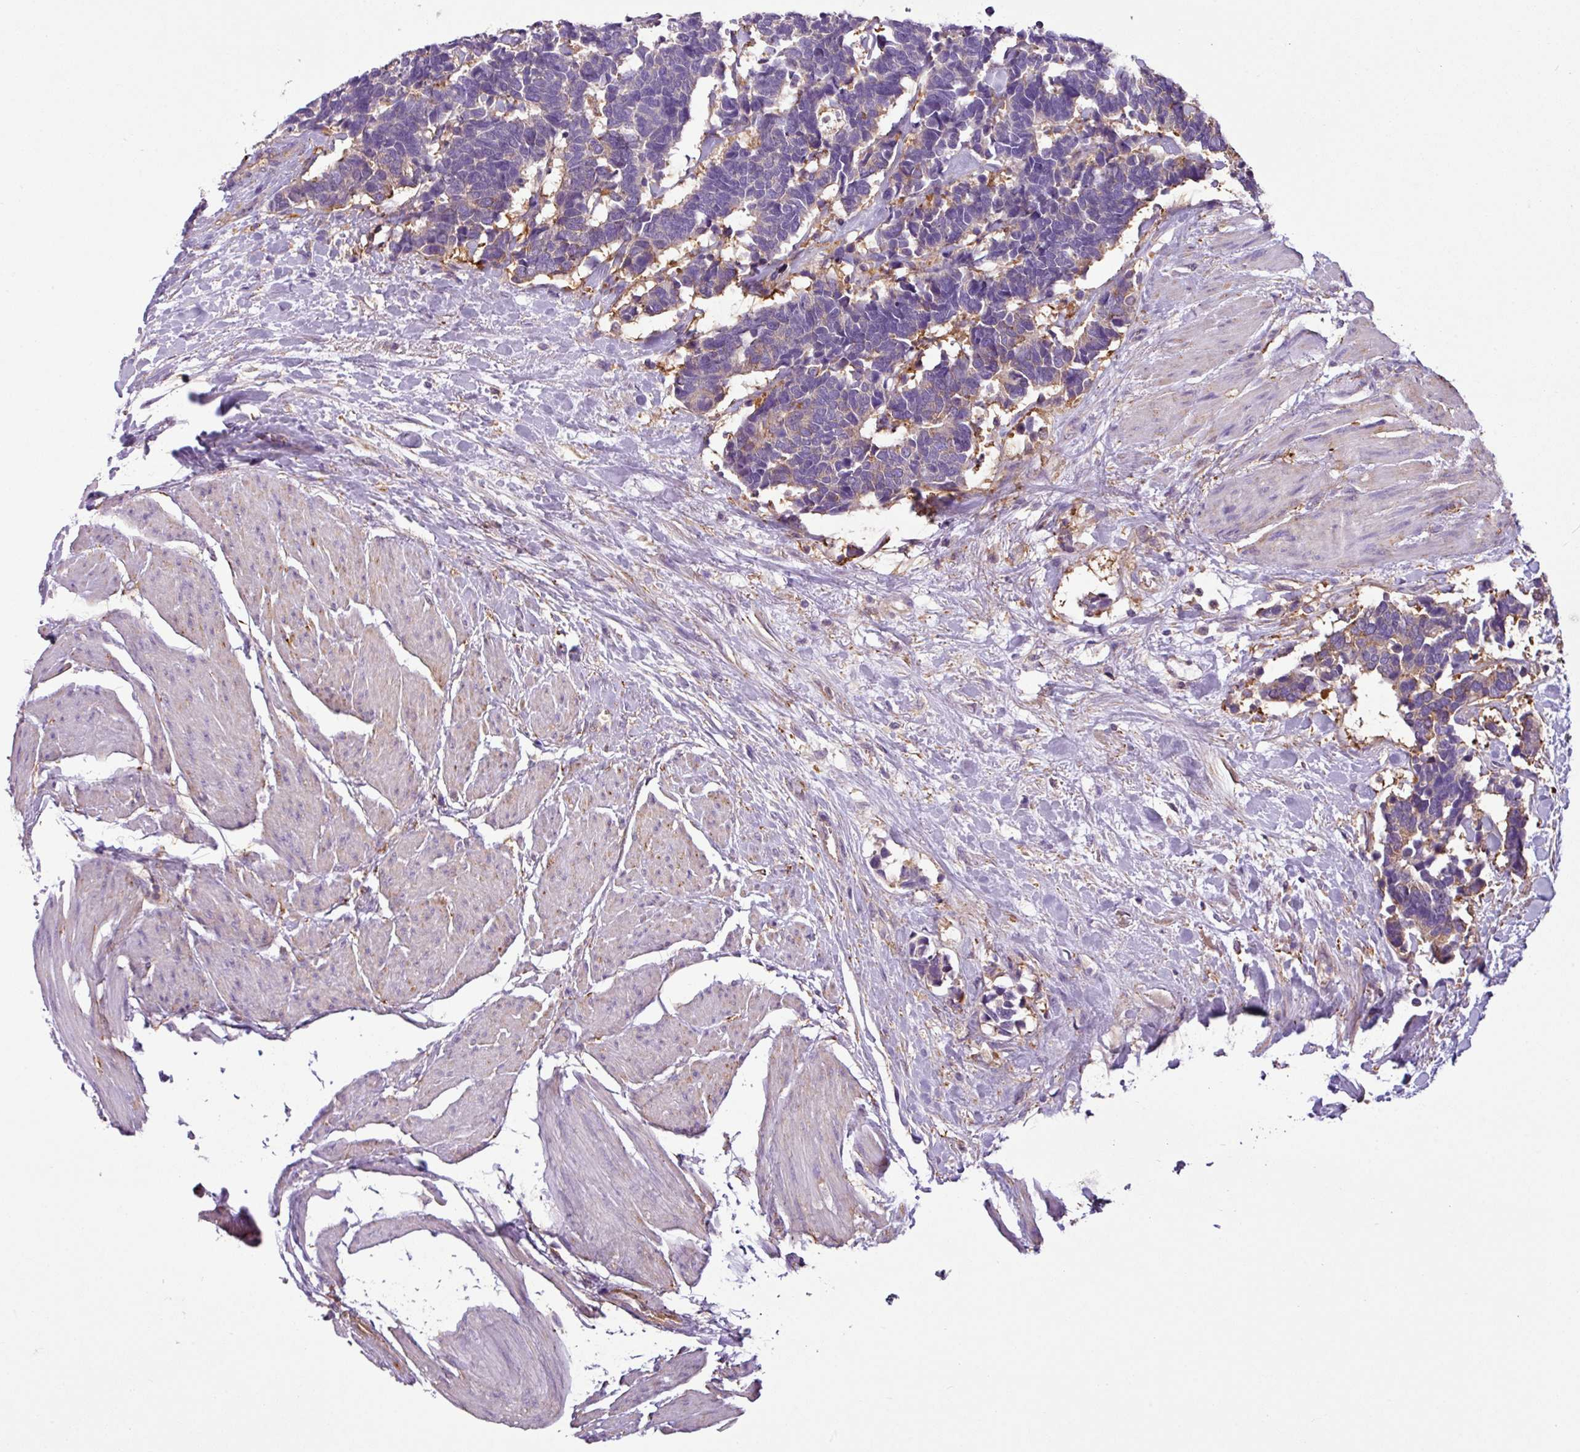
{"staining": {"intensity": "moderate", "quantity": "<25%", "location": "cytoplasmic/membranous"}, "tissue": "carcinoid", "cell_type": "Tumor cells", "image_type": "cancer", "snomed": [{"axis": "morphology", "description": "Carcinoma, NOS"}, {"axis": "morphology", "description": "Carcinoid, malignant, NOS"}, {"axis": "topography", "description": "Urinary bladder"}], "caption": "A histopathology image showing moderate cytoplasmic/membranous positivity in about <25% of tumor cells in carcinoid, as visualized by brown immunohistochemical staining.", "gene": "XNDC1N", "patient": {"sex": "male", "age": 57}}